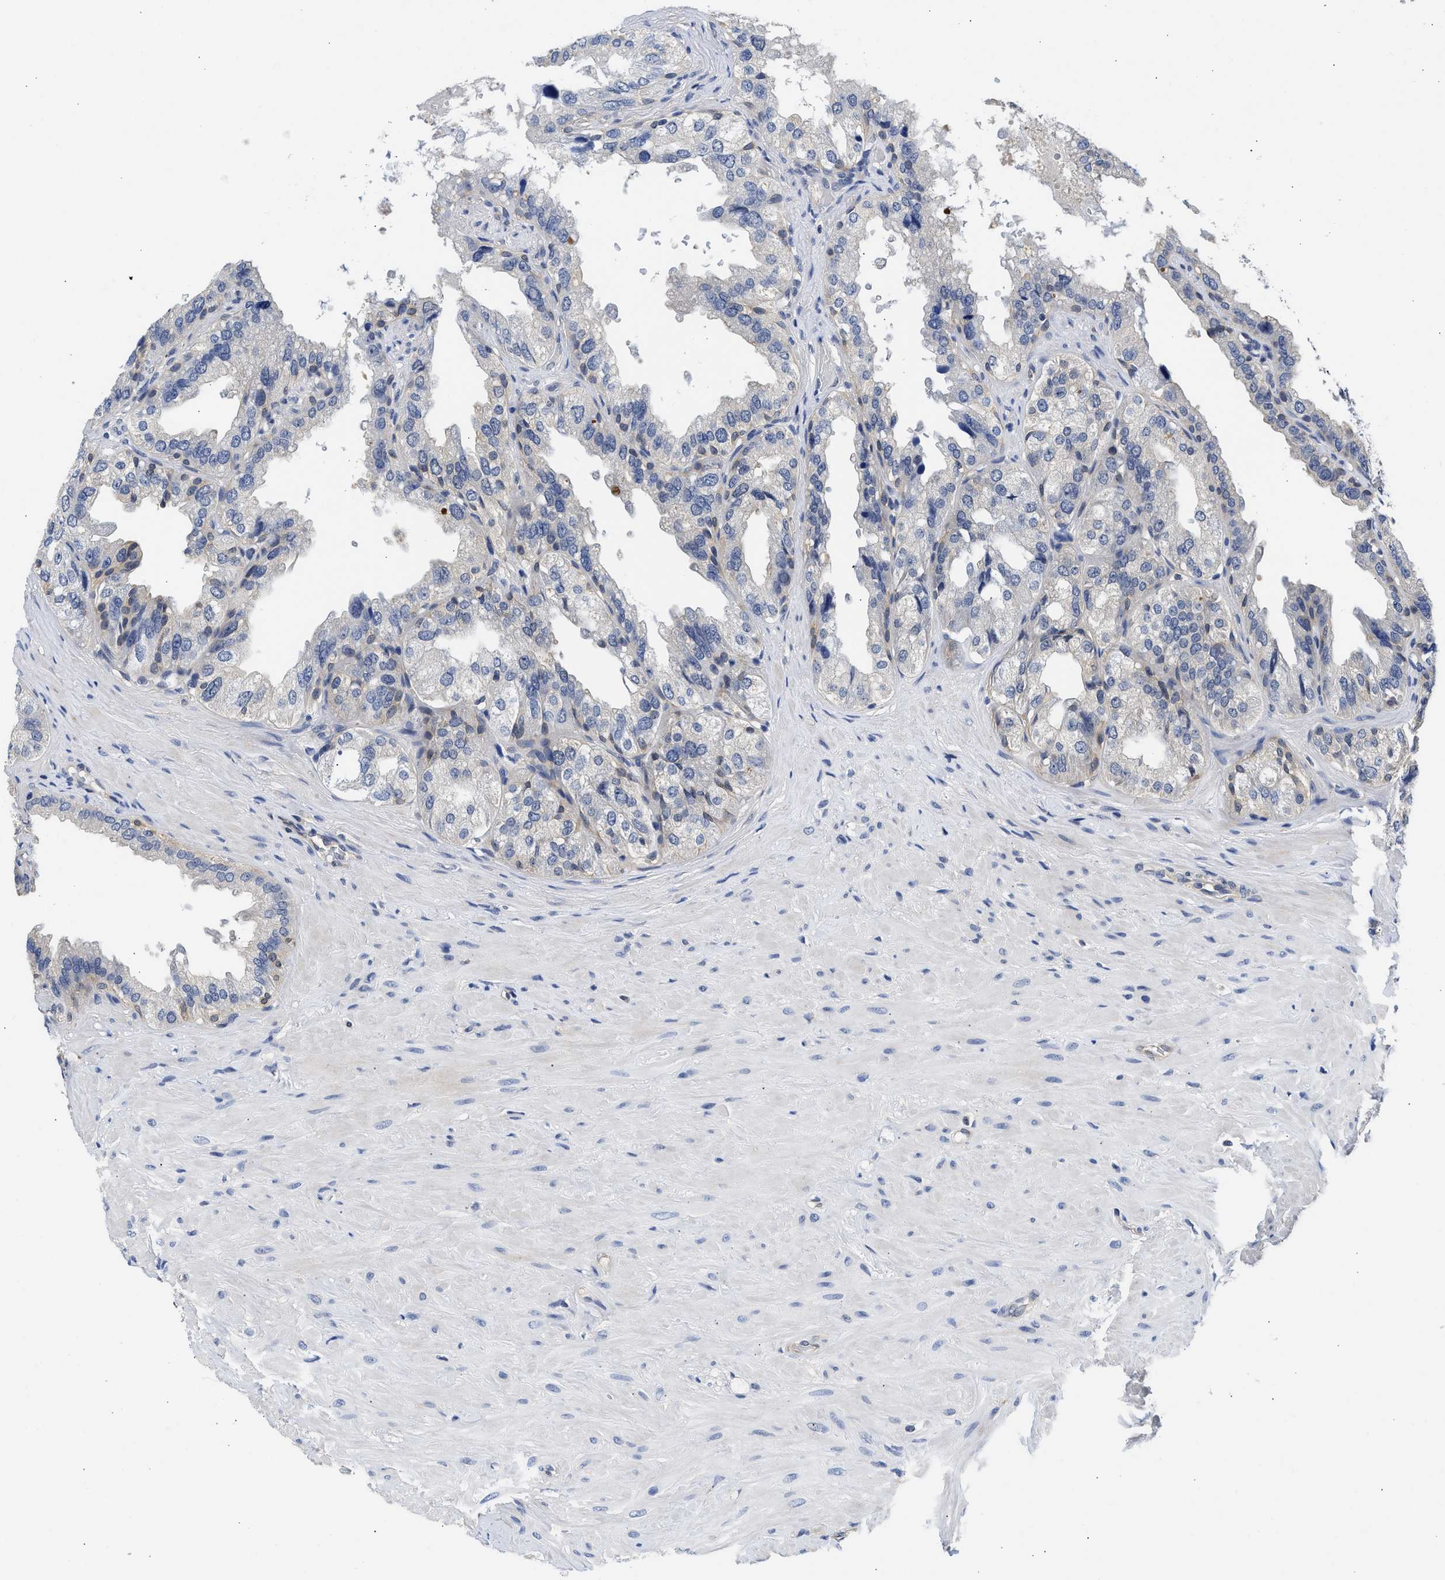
{"staining": {"intensity": "weak", "quantity": "<25%", "location": "cytoplasmic/membranous"}, "tissue": "seminal vesicle", "cell_type": "Glandular cells", "image_type": "normal", "snomed": [{"axis": "morphology", "description": "Normal tissue, NOS"}, {"axis": "topography", "description": "Seminal veicle"}], "caption": "There is no significant expression in glandular cells of seminal vesicle. (IHC, brightfield microscopy, high magnification).", "gene": "XPO5", "patient": {"sex": "male", "age": 68}}